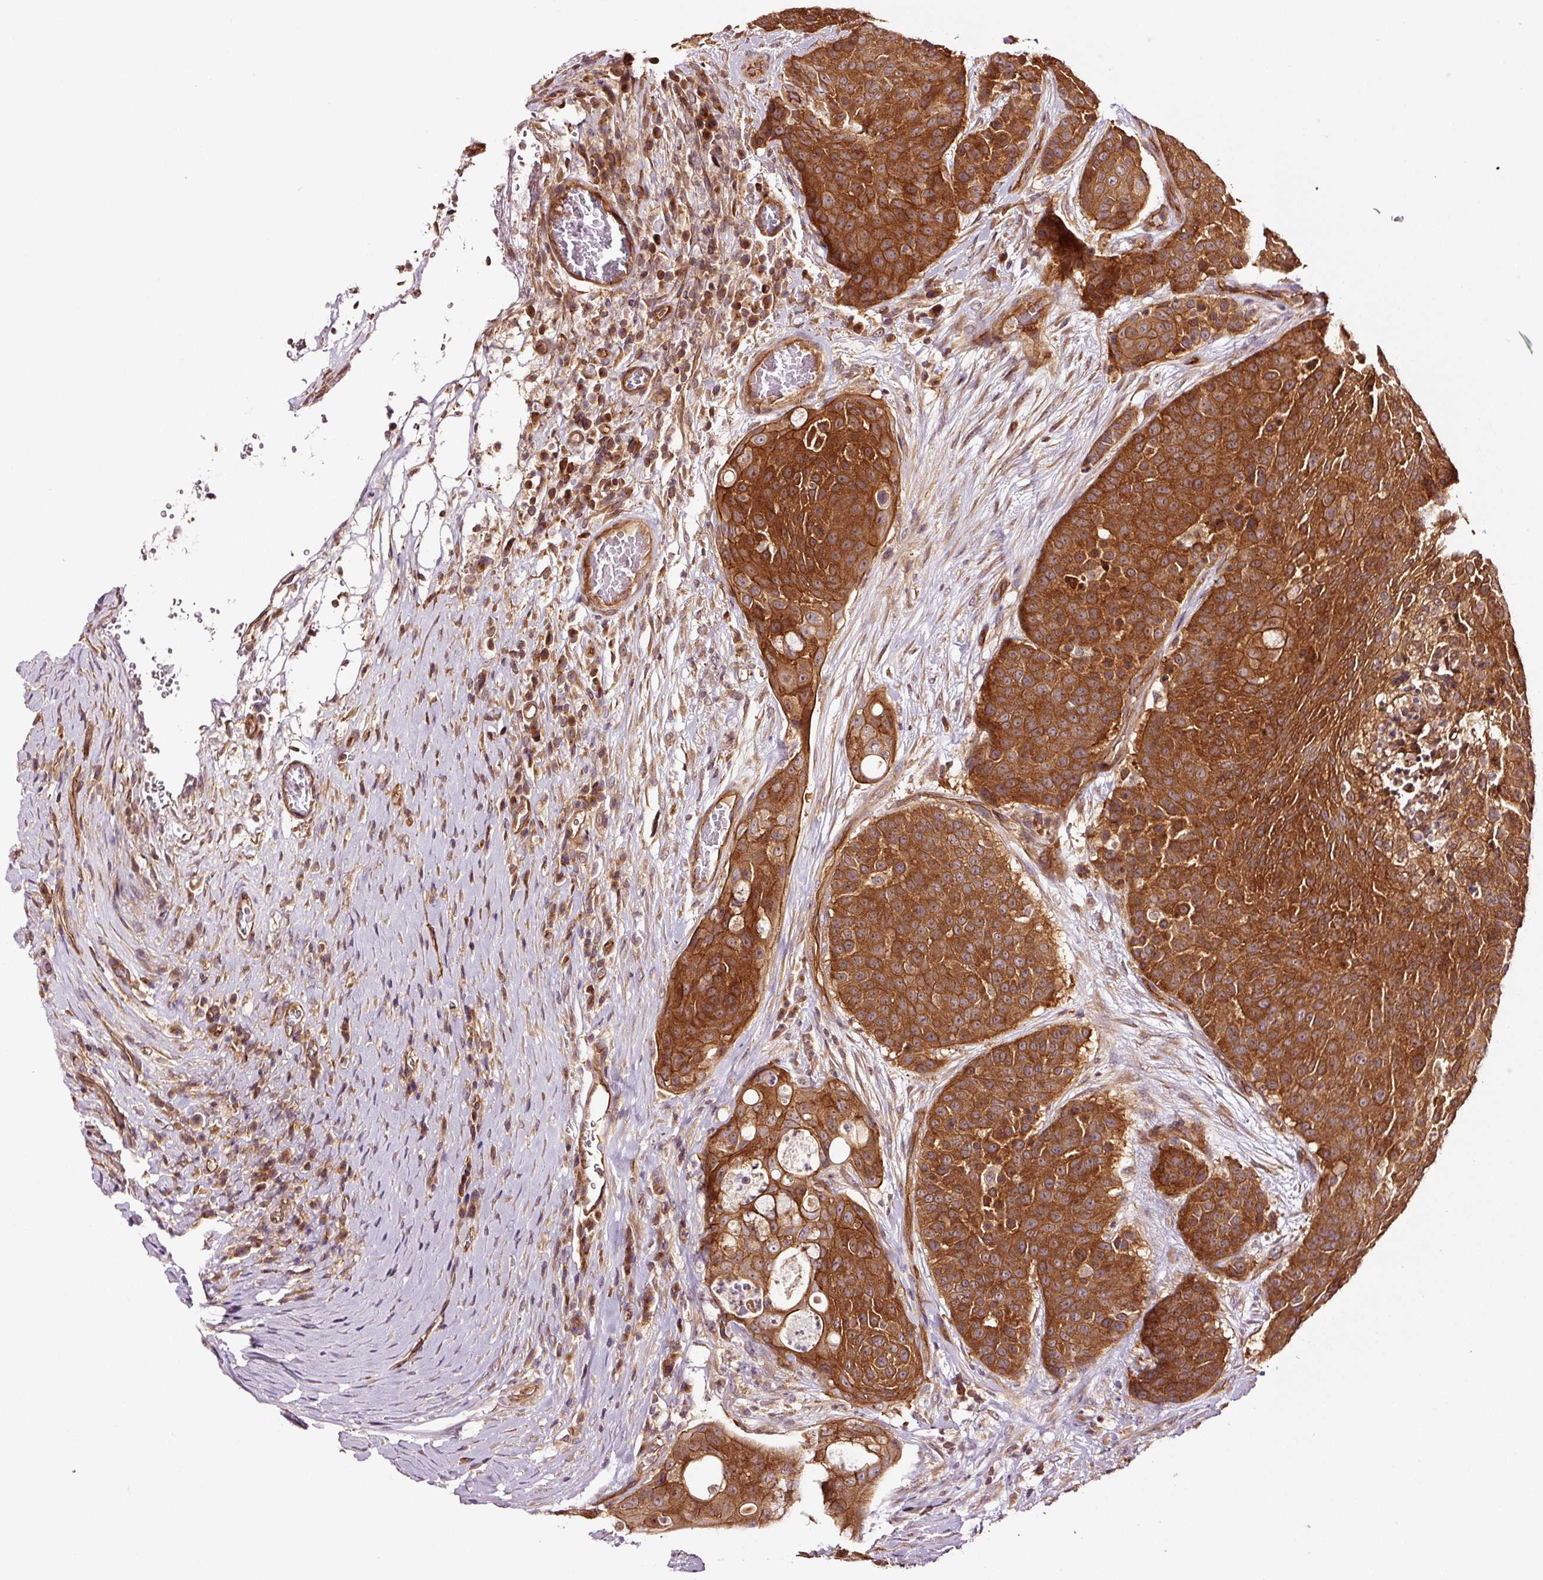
{"staining": {"intensity": "strong", "quantity": ">75%", "location": "cytoplasmic/membranous"}, "tissue": "urothelial cancer", "cell_type": "Tumor cells", "image_type": "cancer", "snomed": [{"axis": "morphology", "description": "Urothelial carcinoma, High grade"}, {"axis": "topography", "description": "Urinary bladder"}], "caption": "This image reveals immunohistochemistry staining of human urothelial carcinoma (high-grade), with high strong cytoplasmic/membranous positivity in approximately >75% of tumor cells.", "gene": "METAP1", "patient": {"sex": "female", "age": 63}}